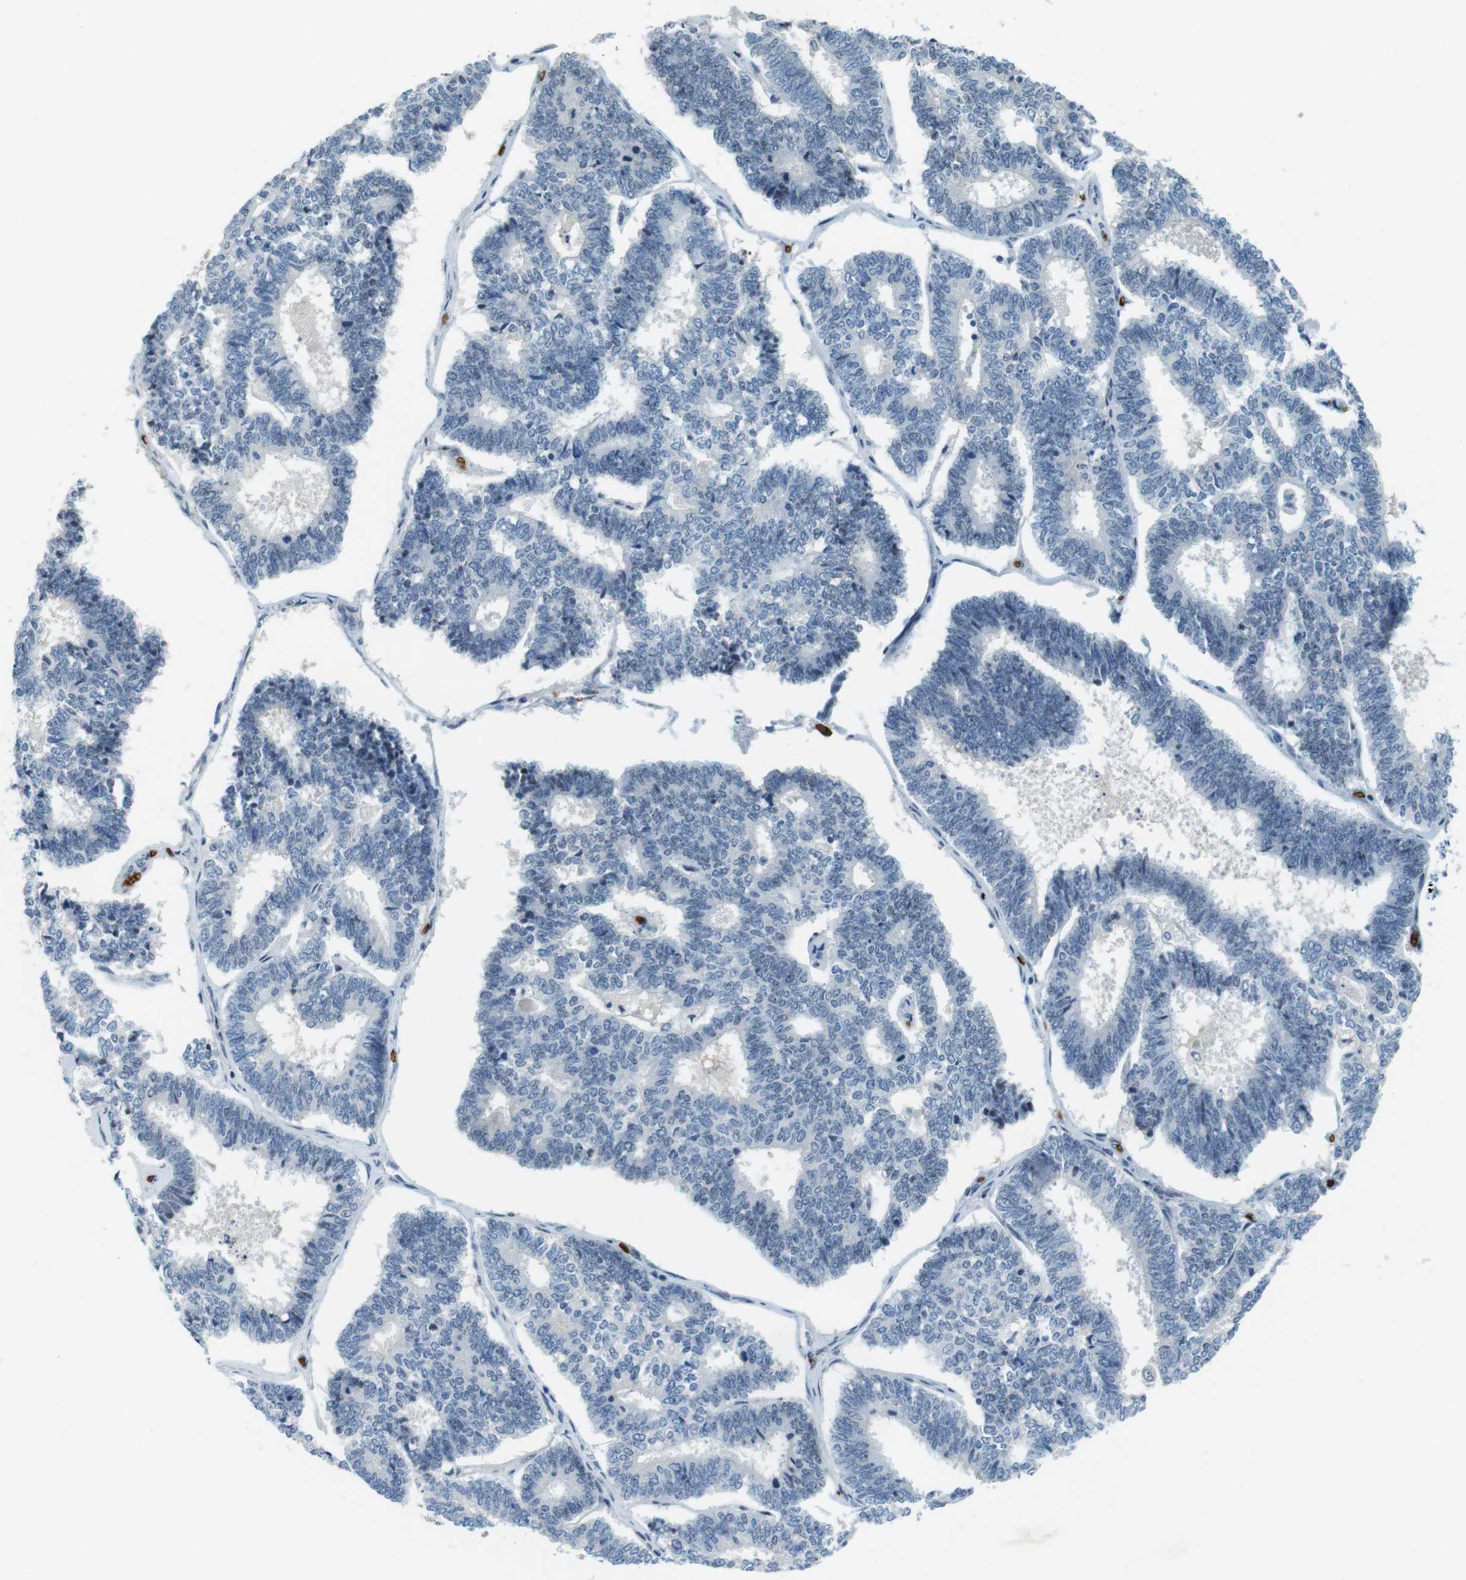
{"staining": {"intensity": "negative", "quantity": "none", "location": "none"}, "tissue": "endometrial cancer", "cell_type": "Tumor cells", "image_type": "cancer", "snomed": [{"axis": "morphology", "description": "Adenocarcinoma, NOS"}, {"axis": "topography", "description": "Endometrium"}], "caption": "The immunohistochemistry image has no significant staining in tumor cells of adenocarcinoma (endometrial) tissue.", "gene": "SLC4A1", "patient": {"sex": "female", "age": 70}}